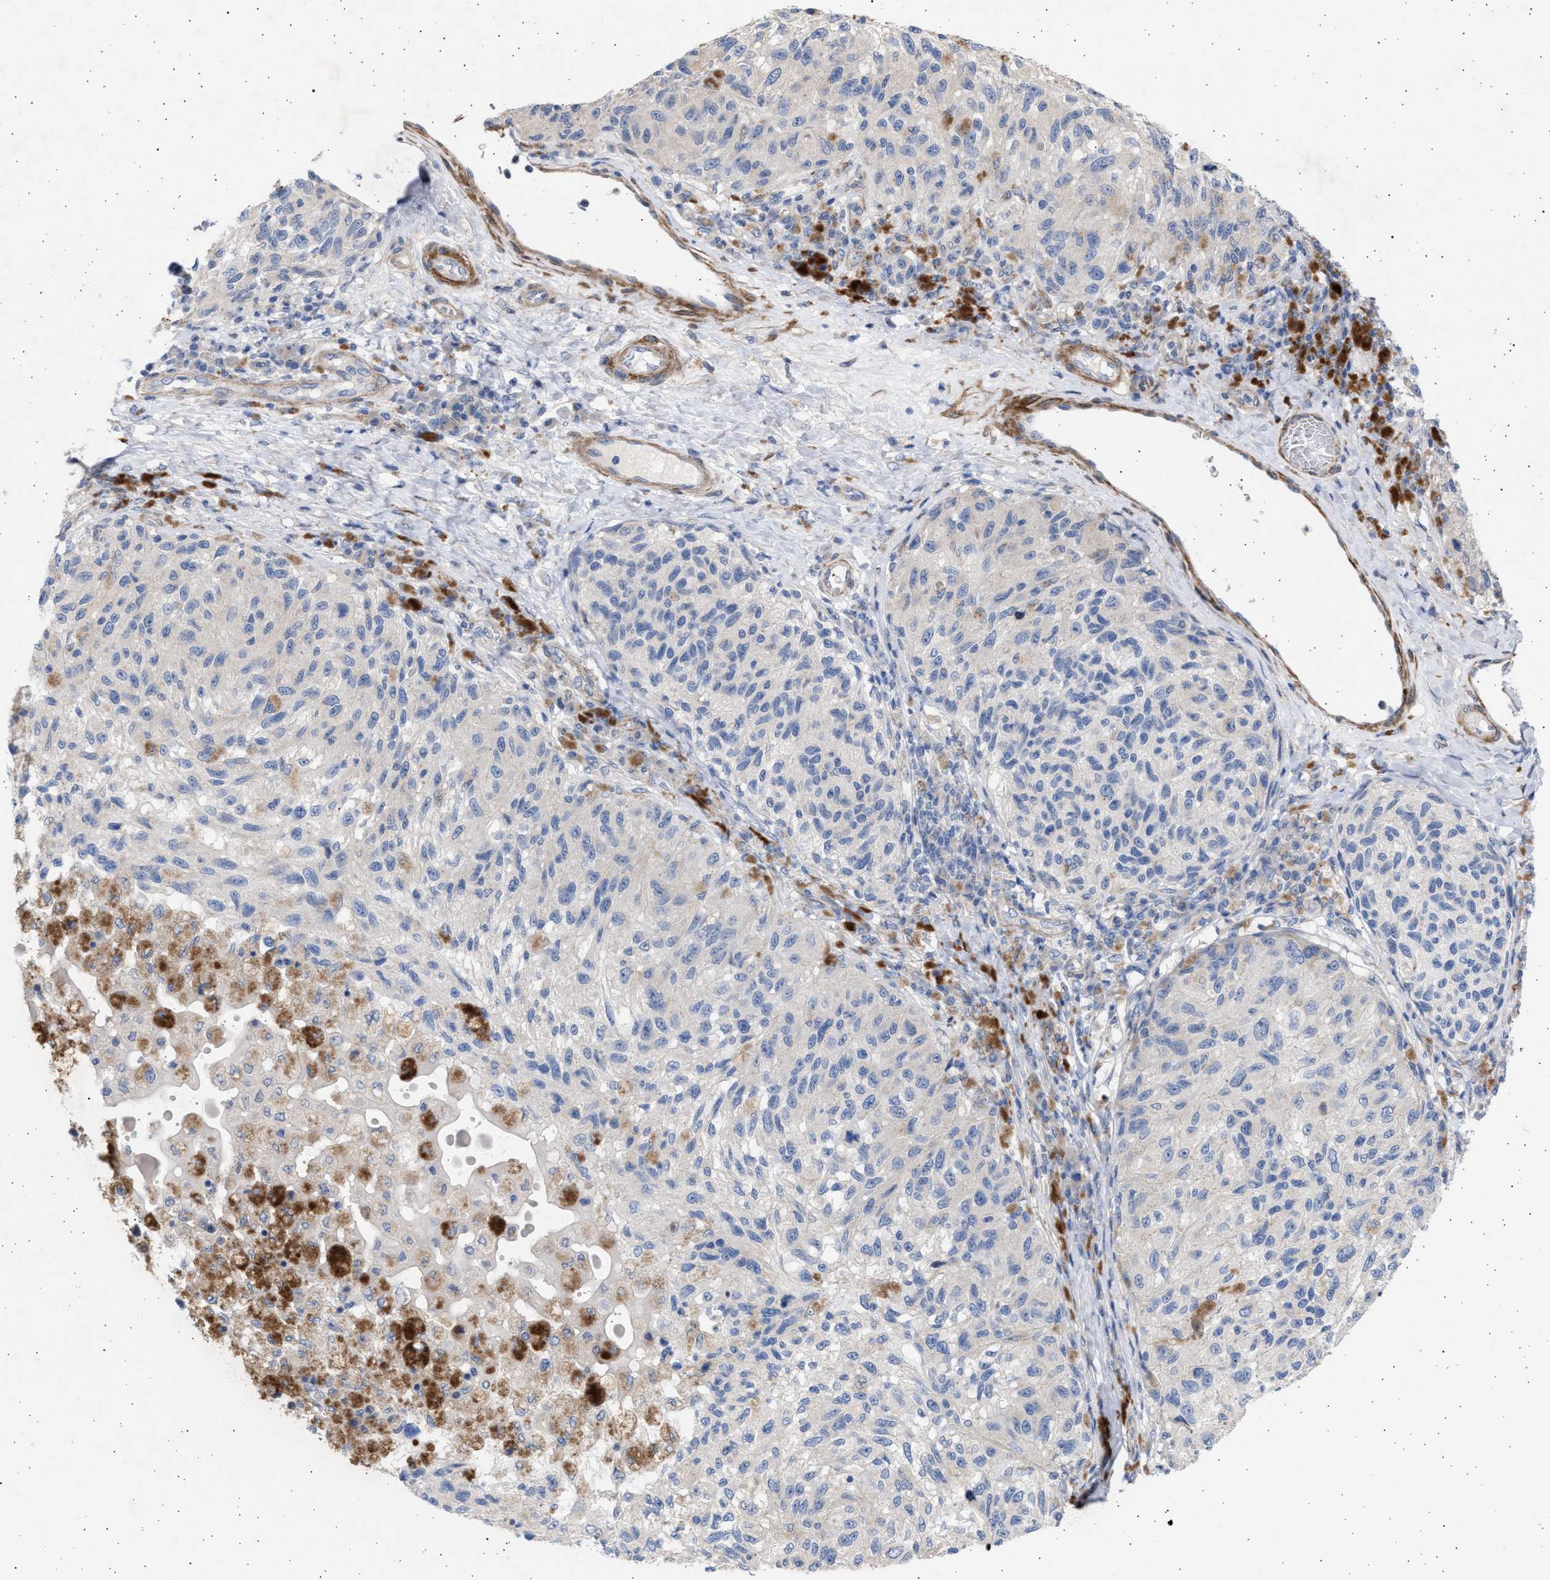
{"staining": {"intensity": "negative", "quantity": "none", "location": "none"}, "tissue": "melanoma", "cell_type": "Tumor cells", "image_type": "cancer", "snomed": [{"axis": "morphology", "description": "Malignant melanoma, NOS"}, {"axis": "topography", "description": "Skin"}], "caption": "This is an immunohistochemistry (IHC) micrograph of melanoma. There is no staining in tumor cells.", "gene": "NBR1", "patient": {"sex": "female", "age": 73}}